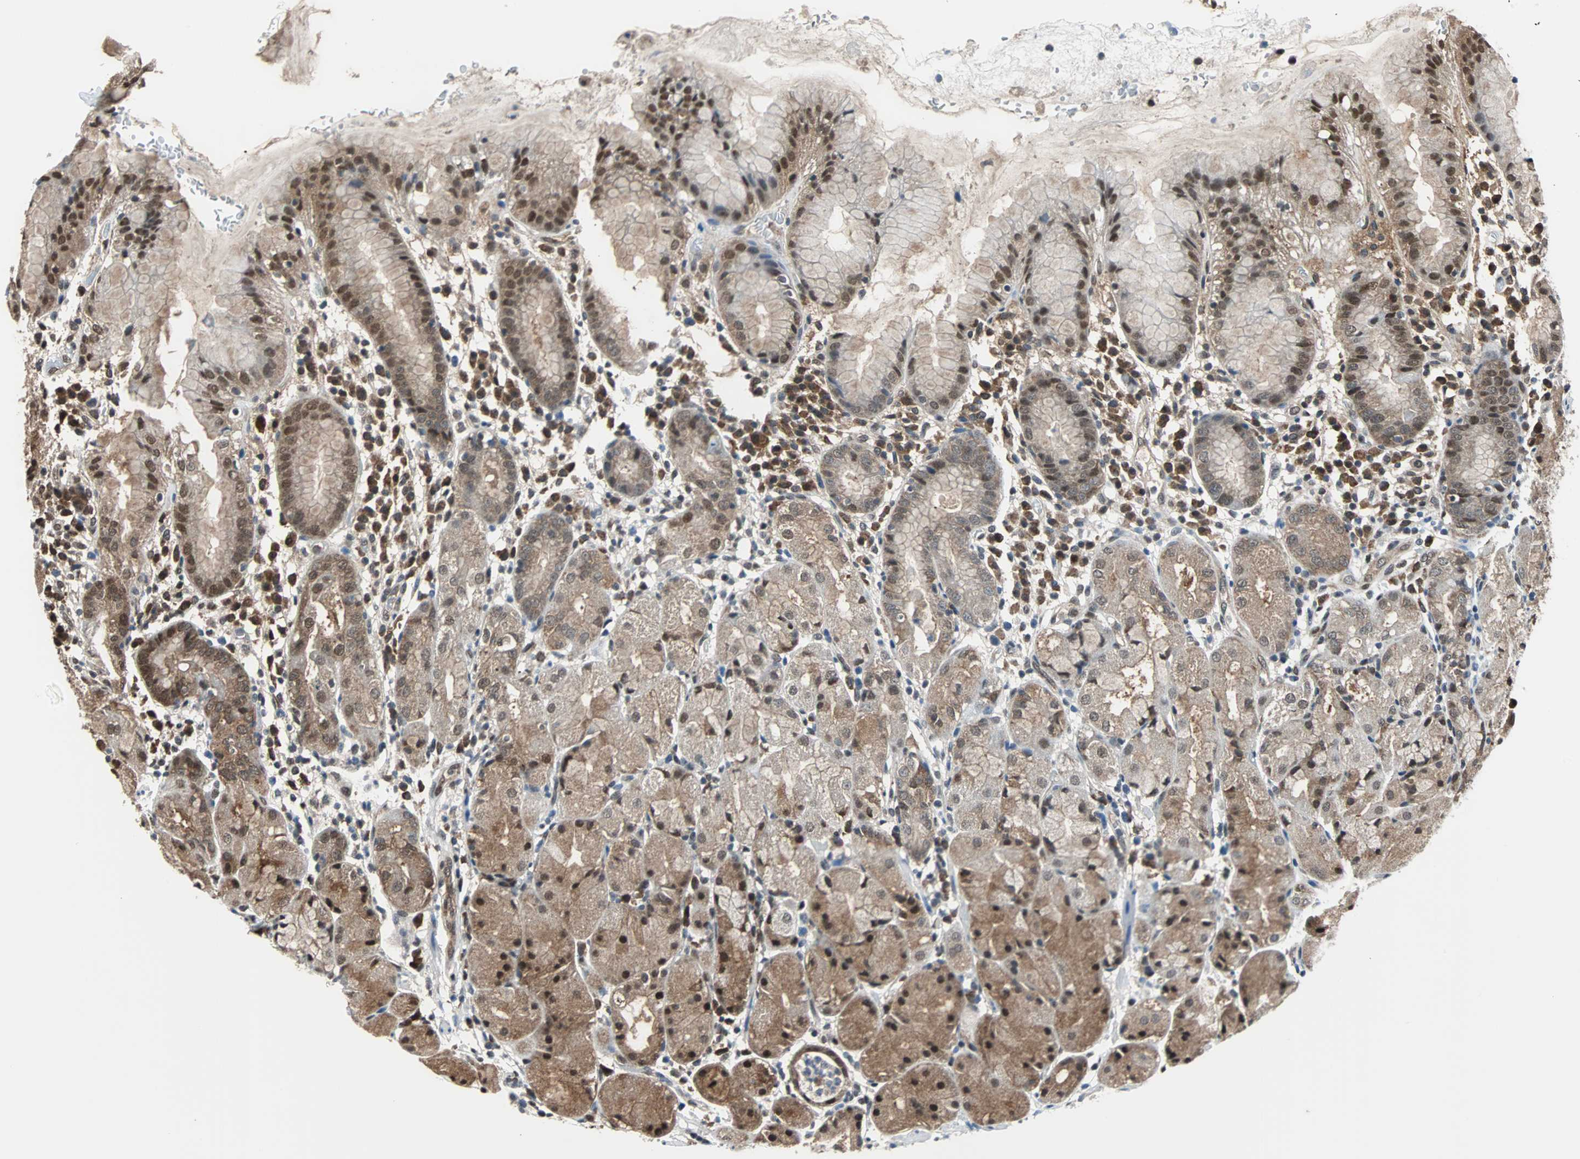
{"staining": {"intensity": "strong", "quantity": "25%-75%", "location": "nuclear"}, "tissue": "stomach", "cell_type": "Glandular cells", "image_type": "normal", "snomed": [{"axis": "morphology", "description": "Normal tissue, NOS"}, {"axis": "topography", "description": "Stomach"}, {"axis": "topography", "description": "Stomach, lower"}], "caption": "DAB (3,3'-diaminobenzidine) immunohistochemical staining of benign stomach reveals strong nuclear protein expression in approximately 25%-75% of glandular cells.", "gene": "VCP", "patient": {"sex": "female", "age": 75}}